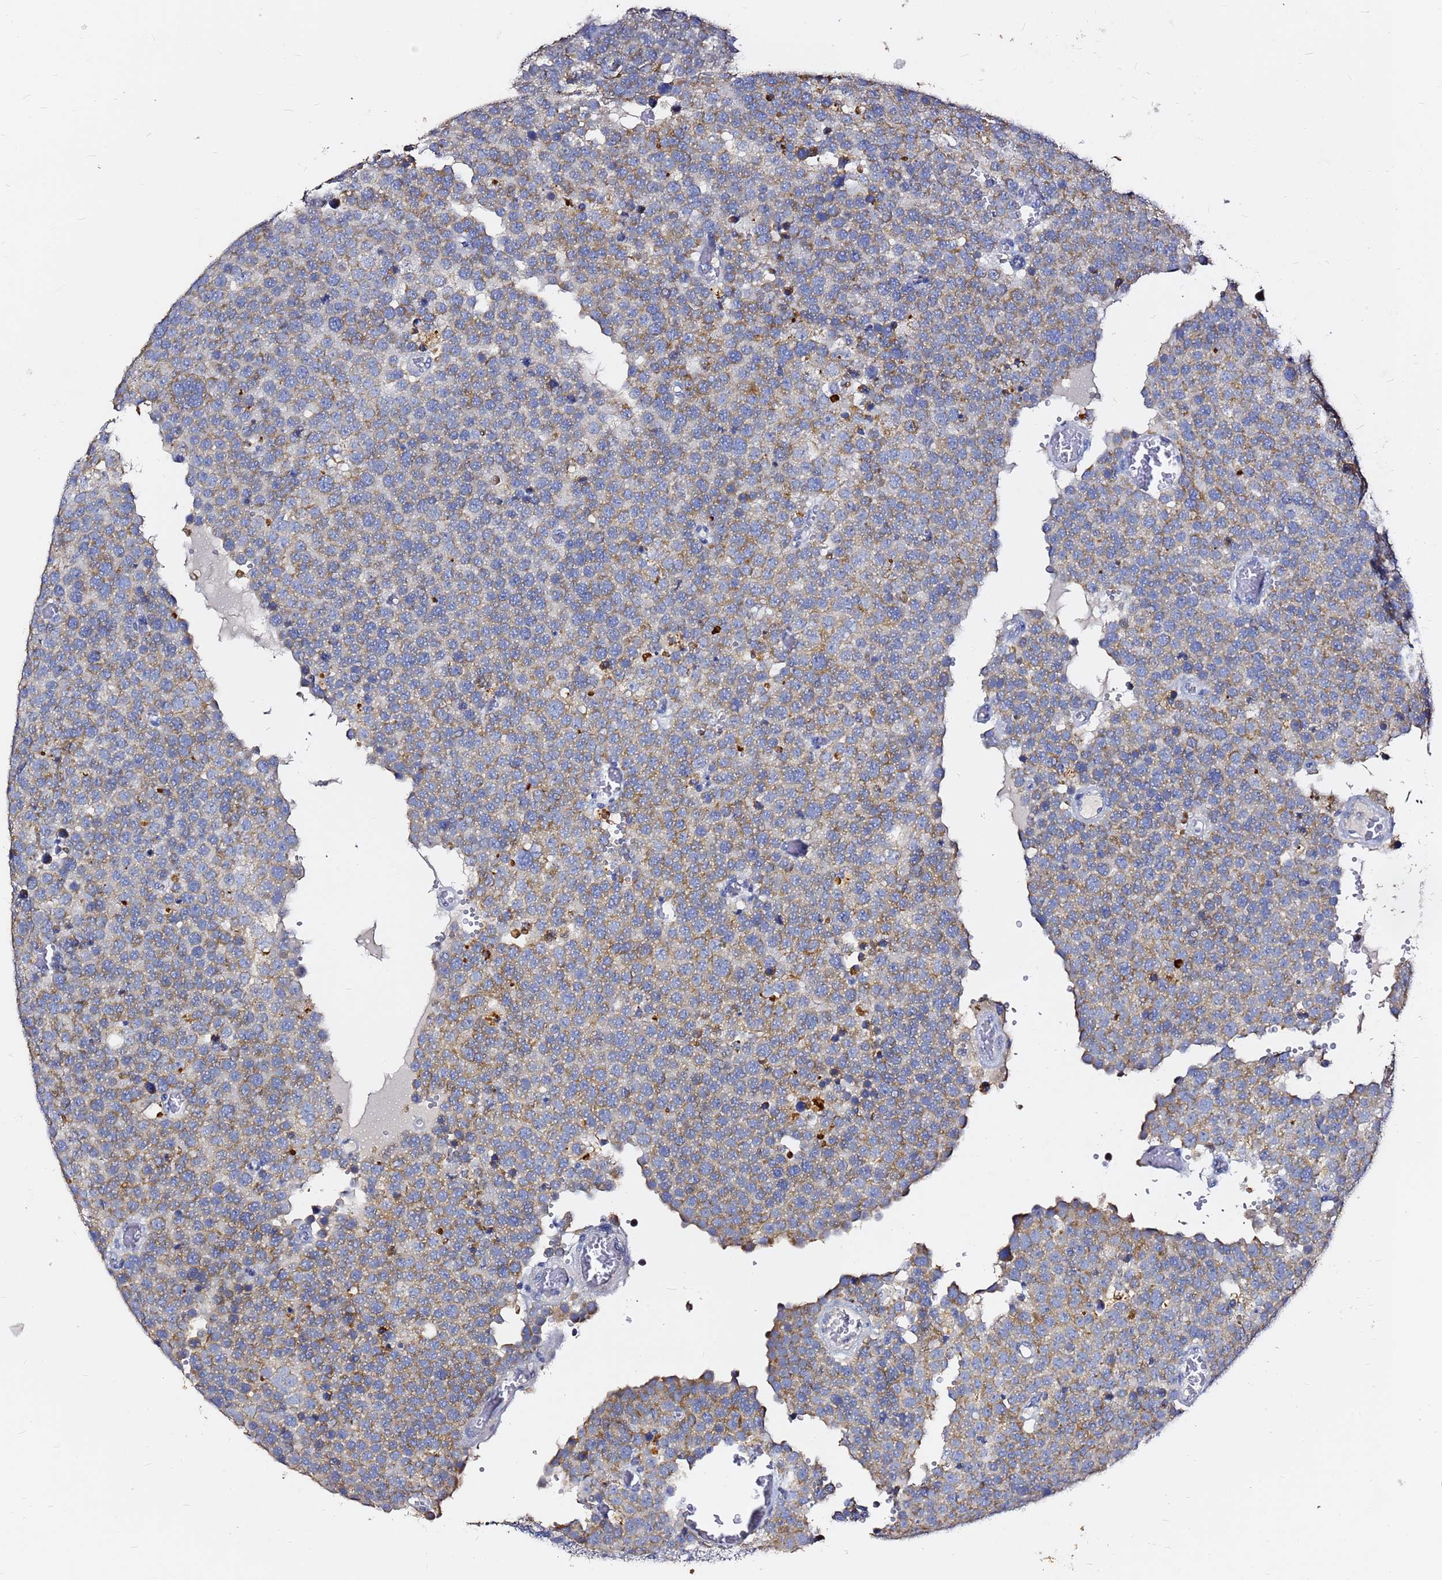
{"staining": {"intensity": "moderate", "quantity": "25%-75%", "location": "cytoplasmic/membranous"}, "tissue": "testis cancer", "cell_type": "Tumor cells", "image_type": "cancer", "snomed": [{"axis": "morphology", "description": "Normal tissue, NOS"}, {"axis": "morphology", "description": "Seminoma, NOS"}, {"axis": "topography", "description": "Testis"}], "caption": "IHC staining of testis seminoma, which reveals medium levels of moderate cytoplasmic/membranous staining in approximately 25%-75% of tumor cells indicating moderate cytoplasmic/membranous protein staining. The staining was performed using DAB (3,3'-diaminobenzidine) (brown) for protein detection and nuclei were counterstained in hematoxylin (blue).", "gene": "FAM183A", "patient": {"sex": "male", "age": 71}}